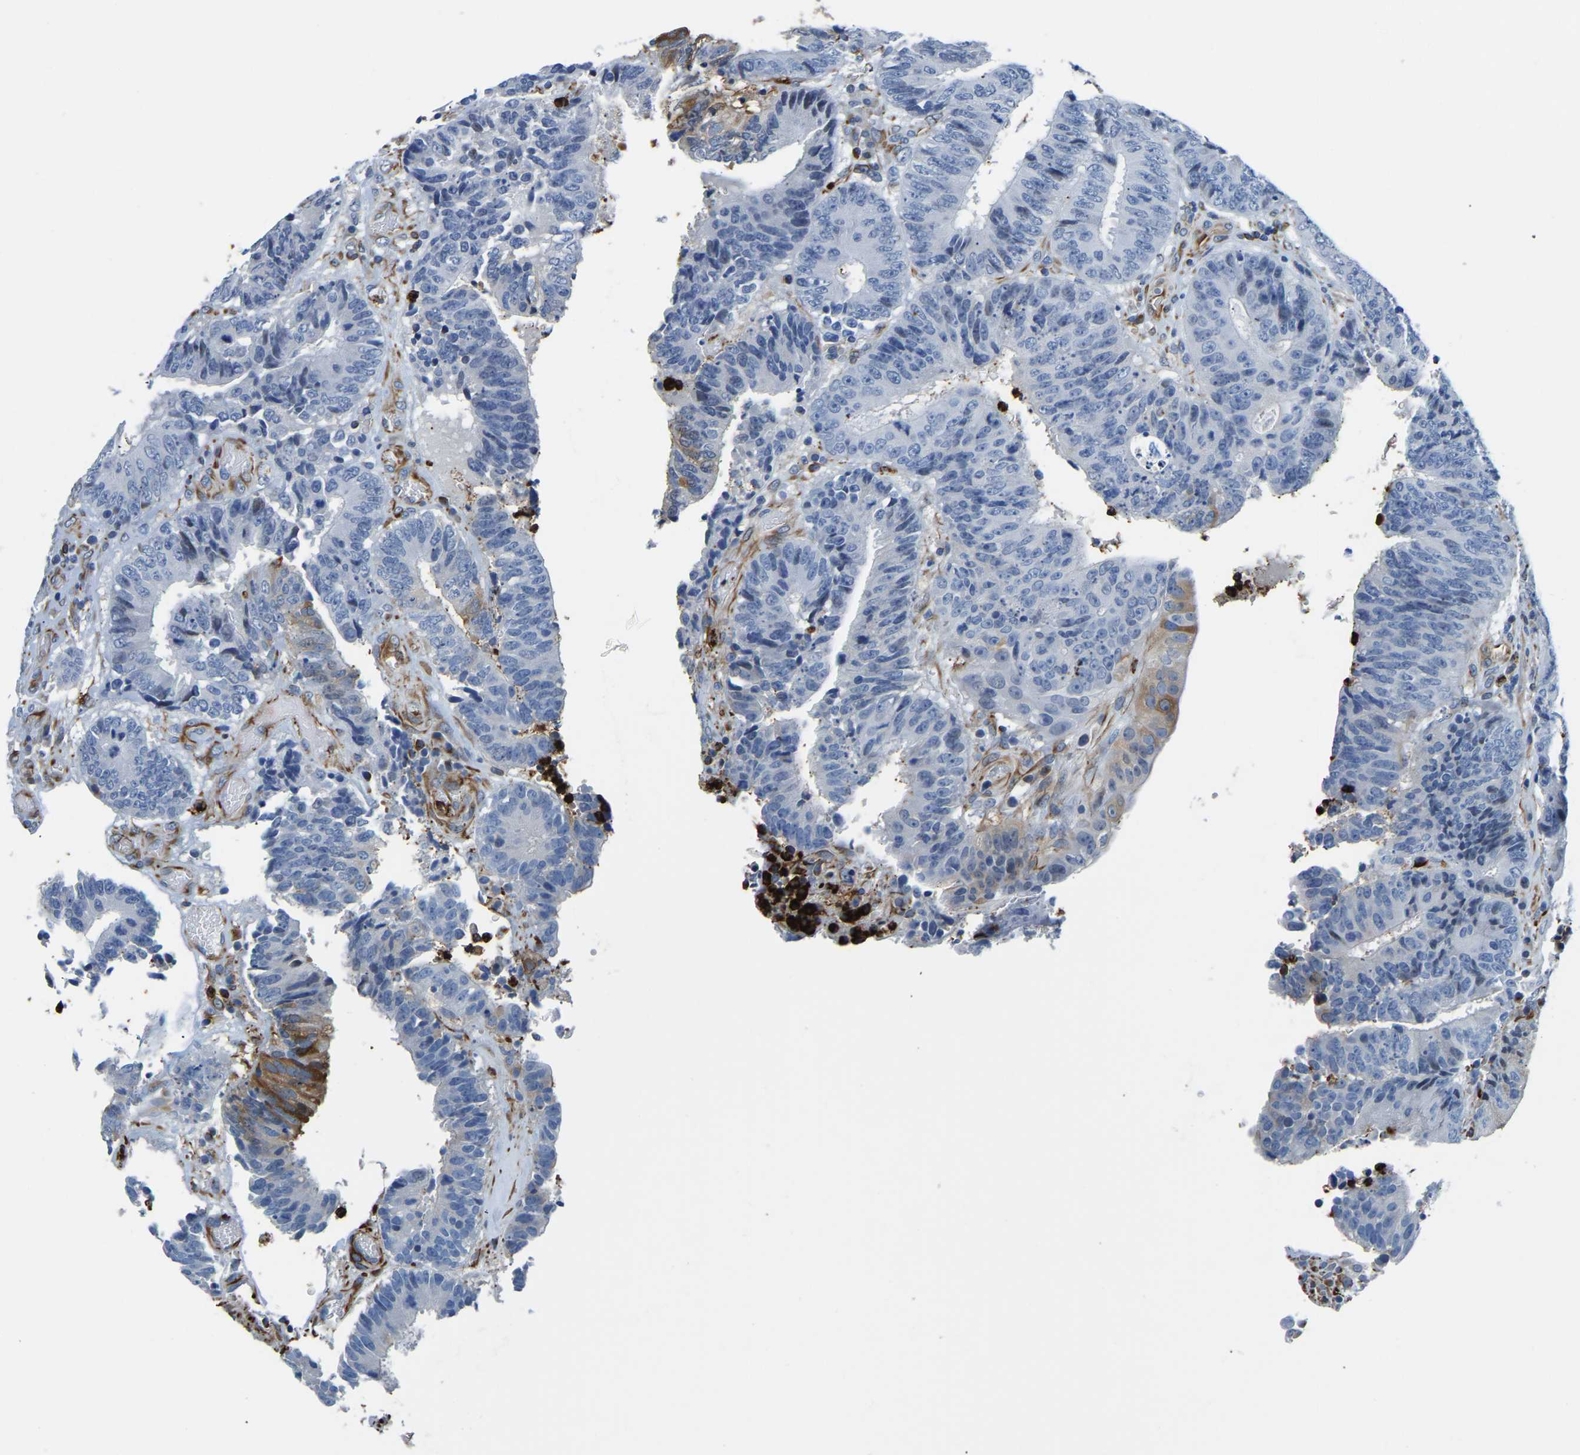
{"staining": {"intensity": "negative", "quantity": "none", "location": "none"}, "tissue": "colorectal cancer", "cell_type": "Tumor cells", "image_type": "cancer", "snomed": [{"axis": "morphology", "description": "Adenocarcinoma, NOS"}, {"axis": "topography", "description": "Rectum"}], "caption": "IHC photomicrograph of neoplastic tissue: human colorectal cancer (adenocarcinoma) stained with DAB (3,3'-diaminobenzidine) exhibits no significant protein staining in tumor cells. The staining was performed using DAB (3,3'-diaminobenzidine) to visualize the protein expression in brown, while the nuclei were stained in blue with hematoxylin (Magnification: 20x).", "gene": "MS4A3", "patient": {"sex": "male", "age": 72}}